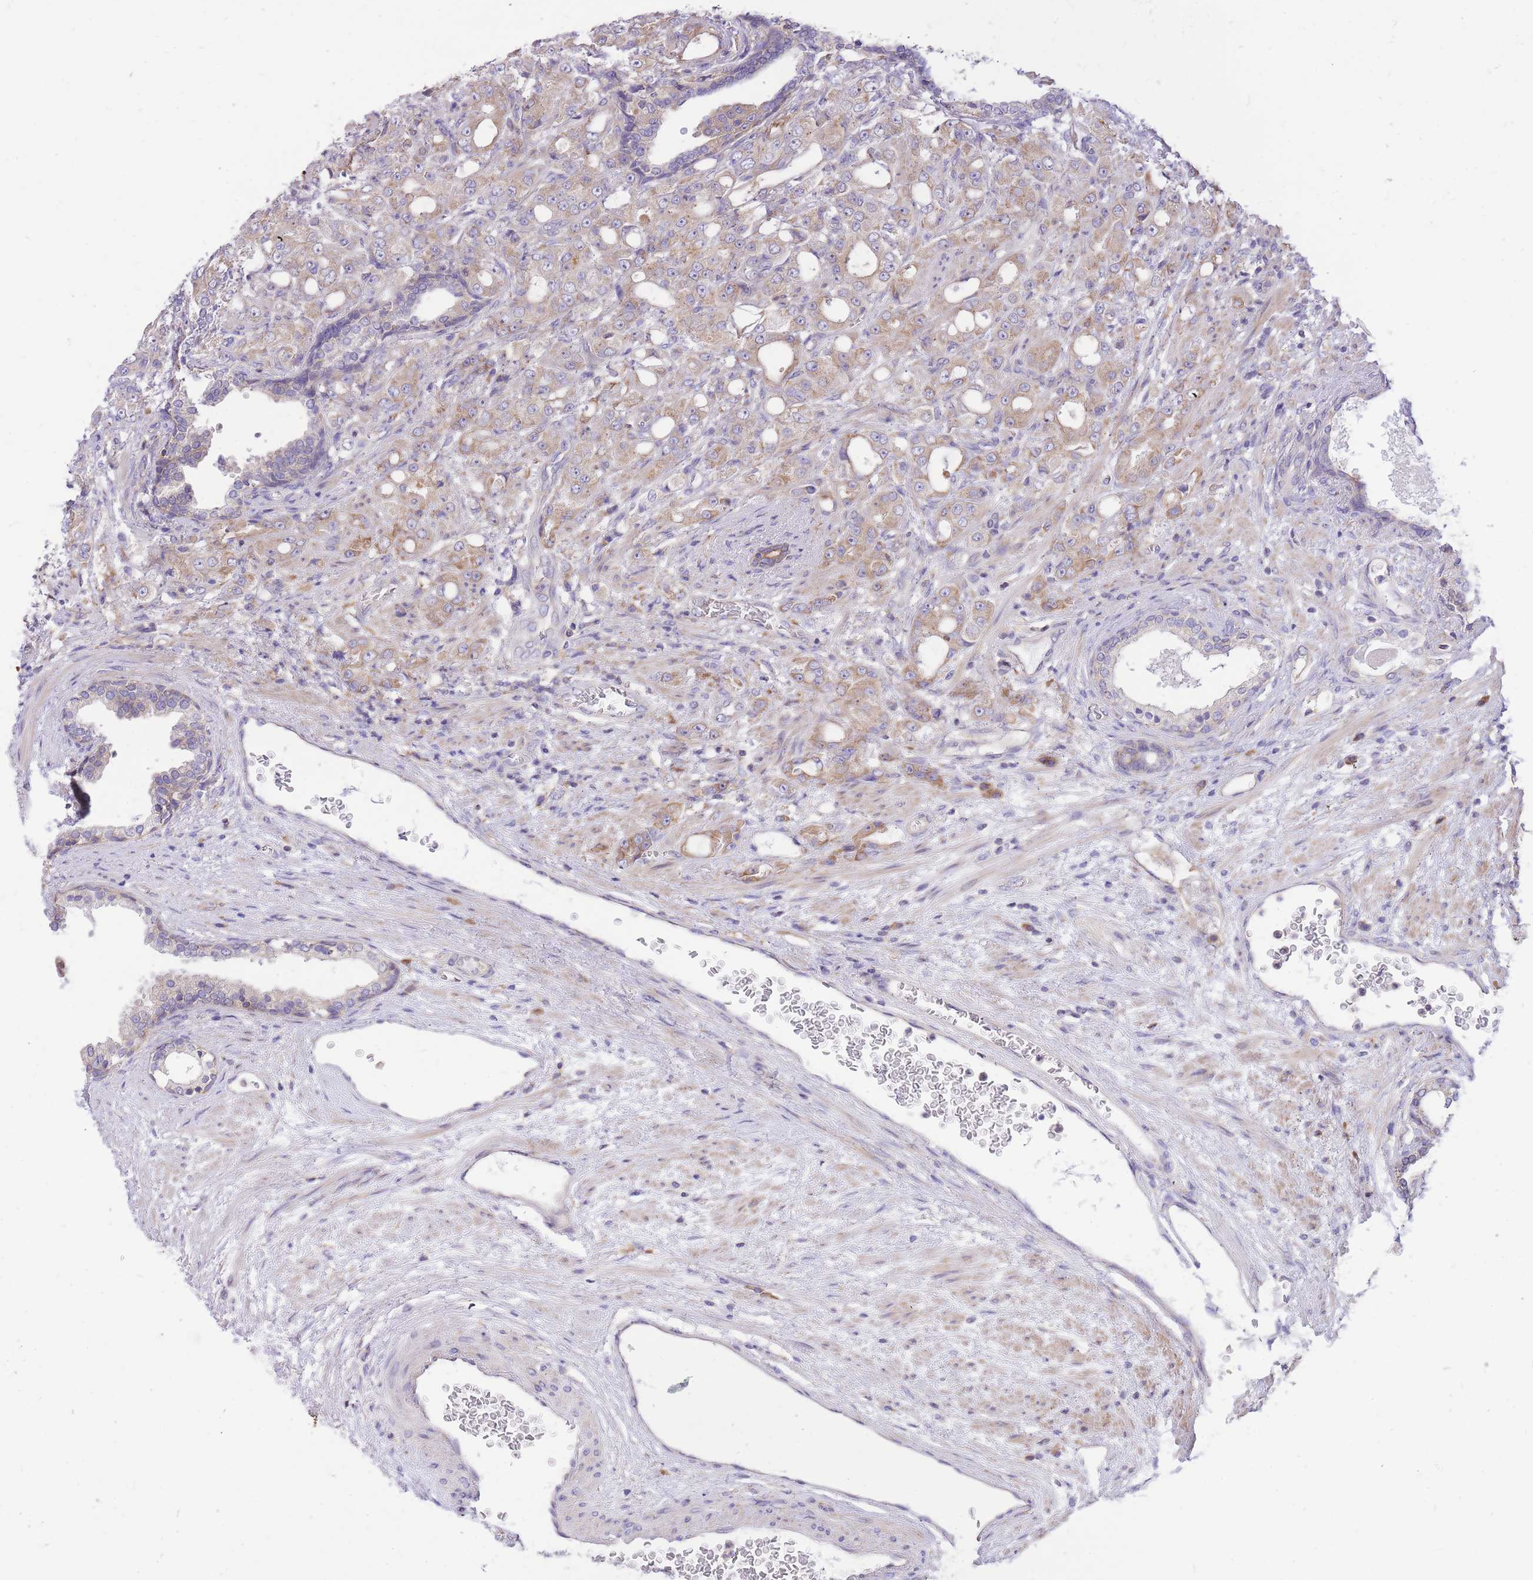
{"staining": {"intensity": "weak", "quantity": "25%-75%", "location": "cytoplasmic/membranous"}, "tissue": "prostate cancer", "cell_type": "Tumor cells", "image_type": "cancer", "snomed": [{"axis": "morphology", "description": "Adenocarcinoma, High grade"}, {"axis": "topography", "description": "Prostate"}], "caption": "This is a histology image of immunohistochemistry staining of high-grade adenocarcinoma (prostate), which shows weak staining in the cytoplasmic/membranous of tumor cells.", "gene": "GBP7", "patient": {"sex": "male", "age": 69}}